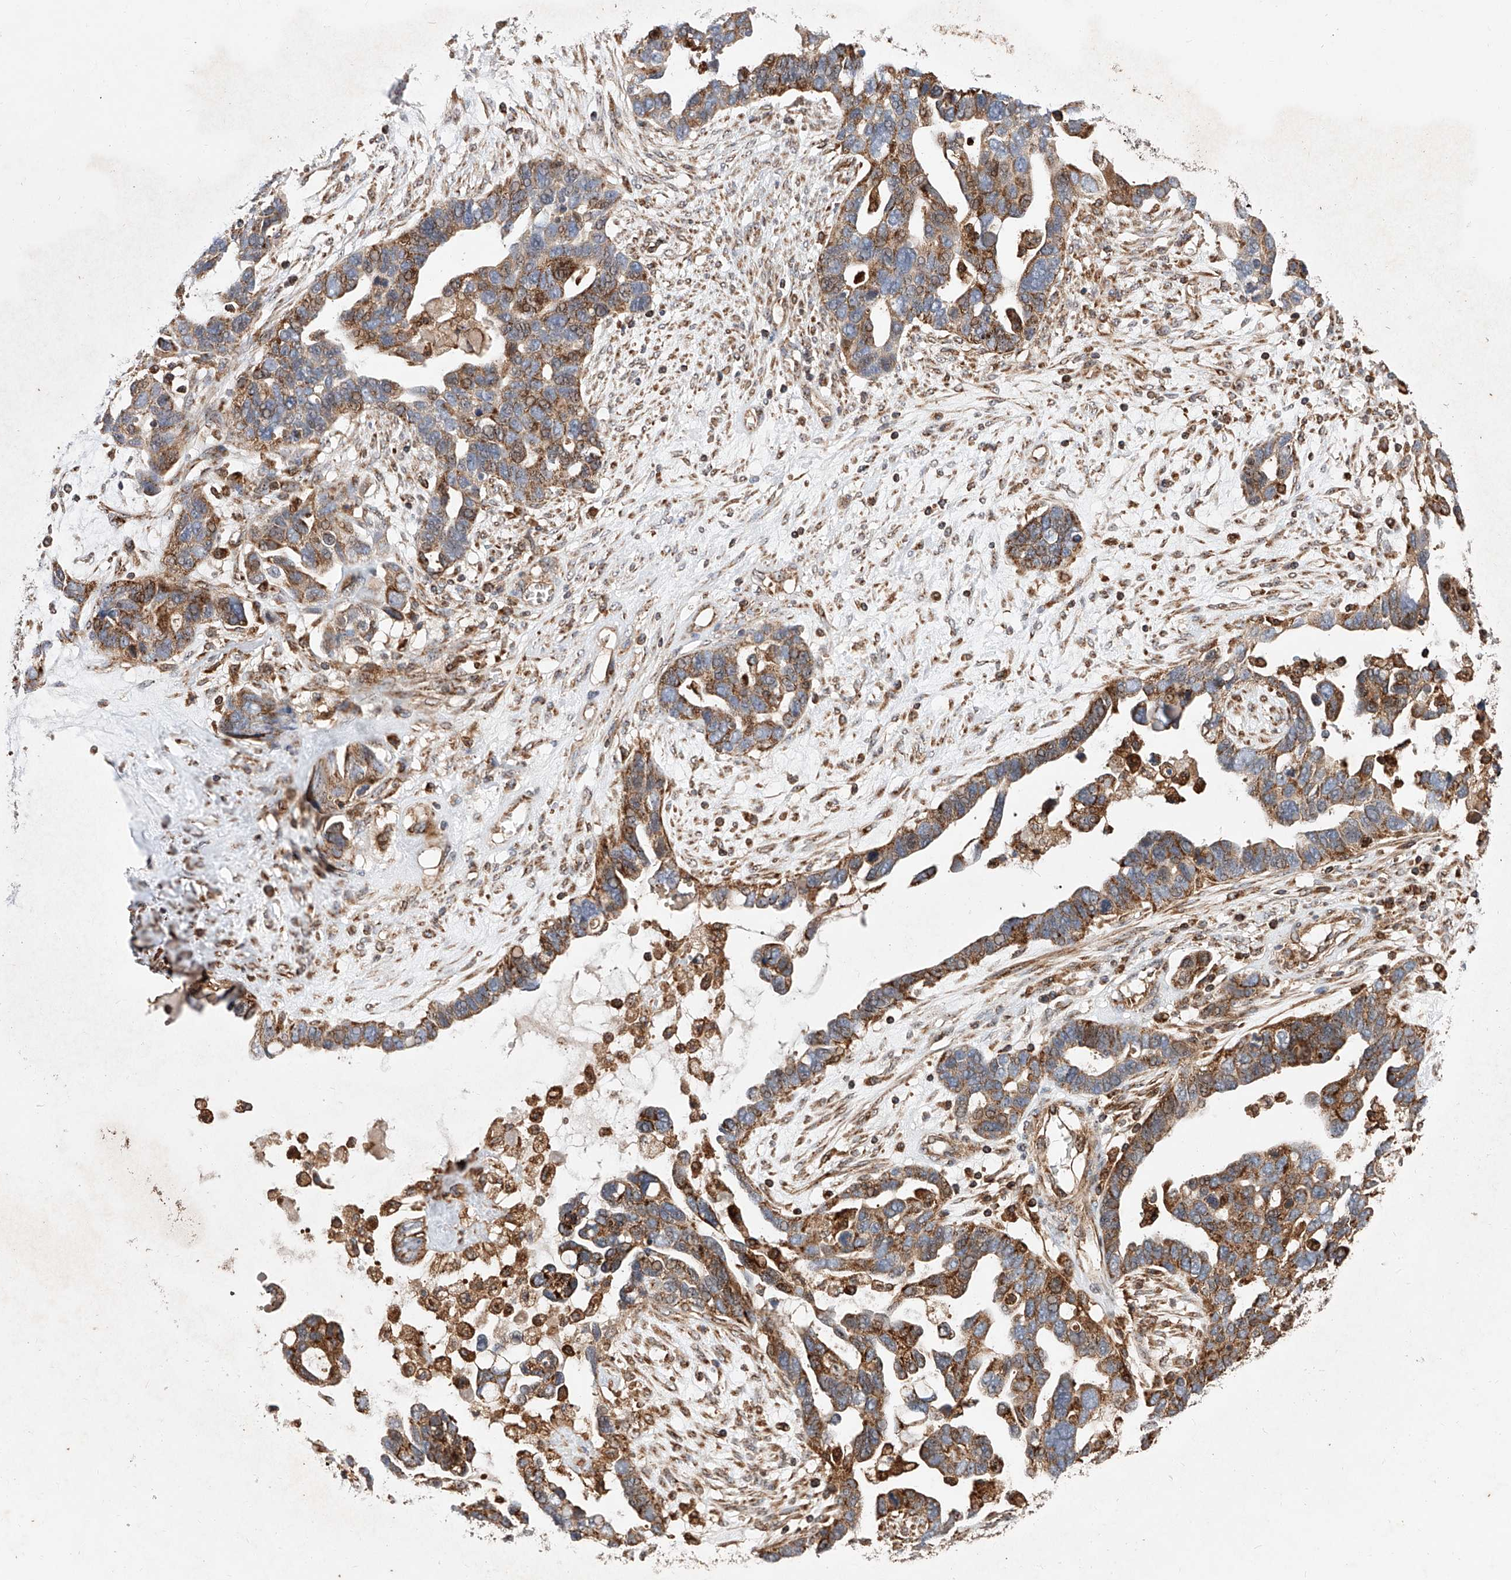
{"staining": {"intensity": "moderate", "quantity": ">75%", "location": "cytoplasmic/membranous"}, "tissue": "ovarian cancer", "cell_type": "Tumor cells", "image_type": "cancer", "snomed": [{"axis": "morphology", "description": "Cystadenocarcinoma, serous, NOS"}, {"axis": "topography", "description": "Ovary"}], "caption": "Ovarian cancer was stained to show a protein in brown. There is medium levels of moderate cytoplasmic/membranous expression in approximately >75% of tumor cells.", "gene": "PISD", "patient": {"sex": "female", "age": 54}}